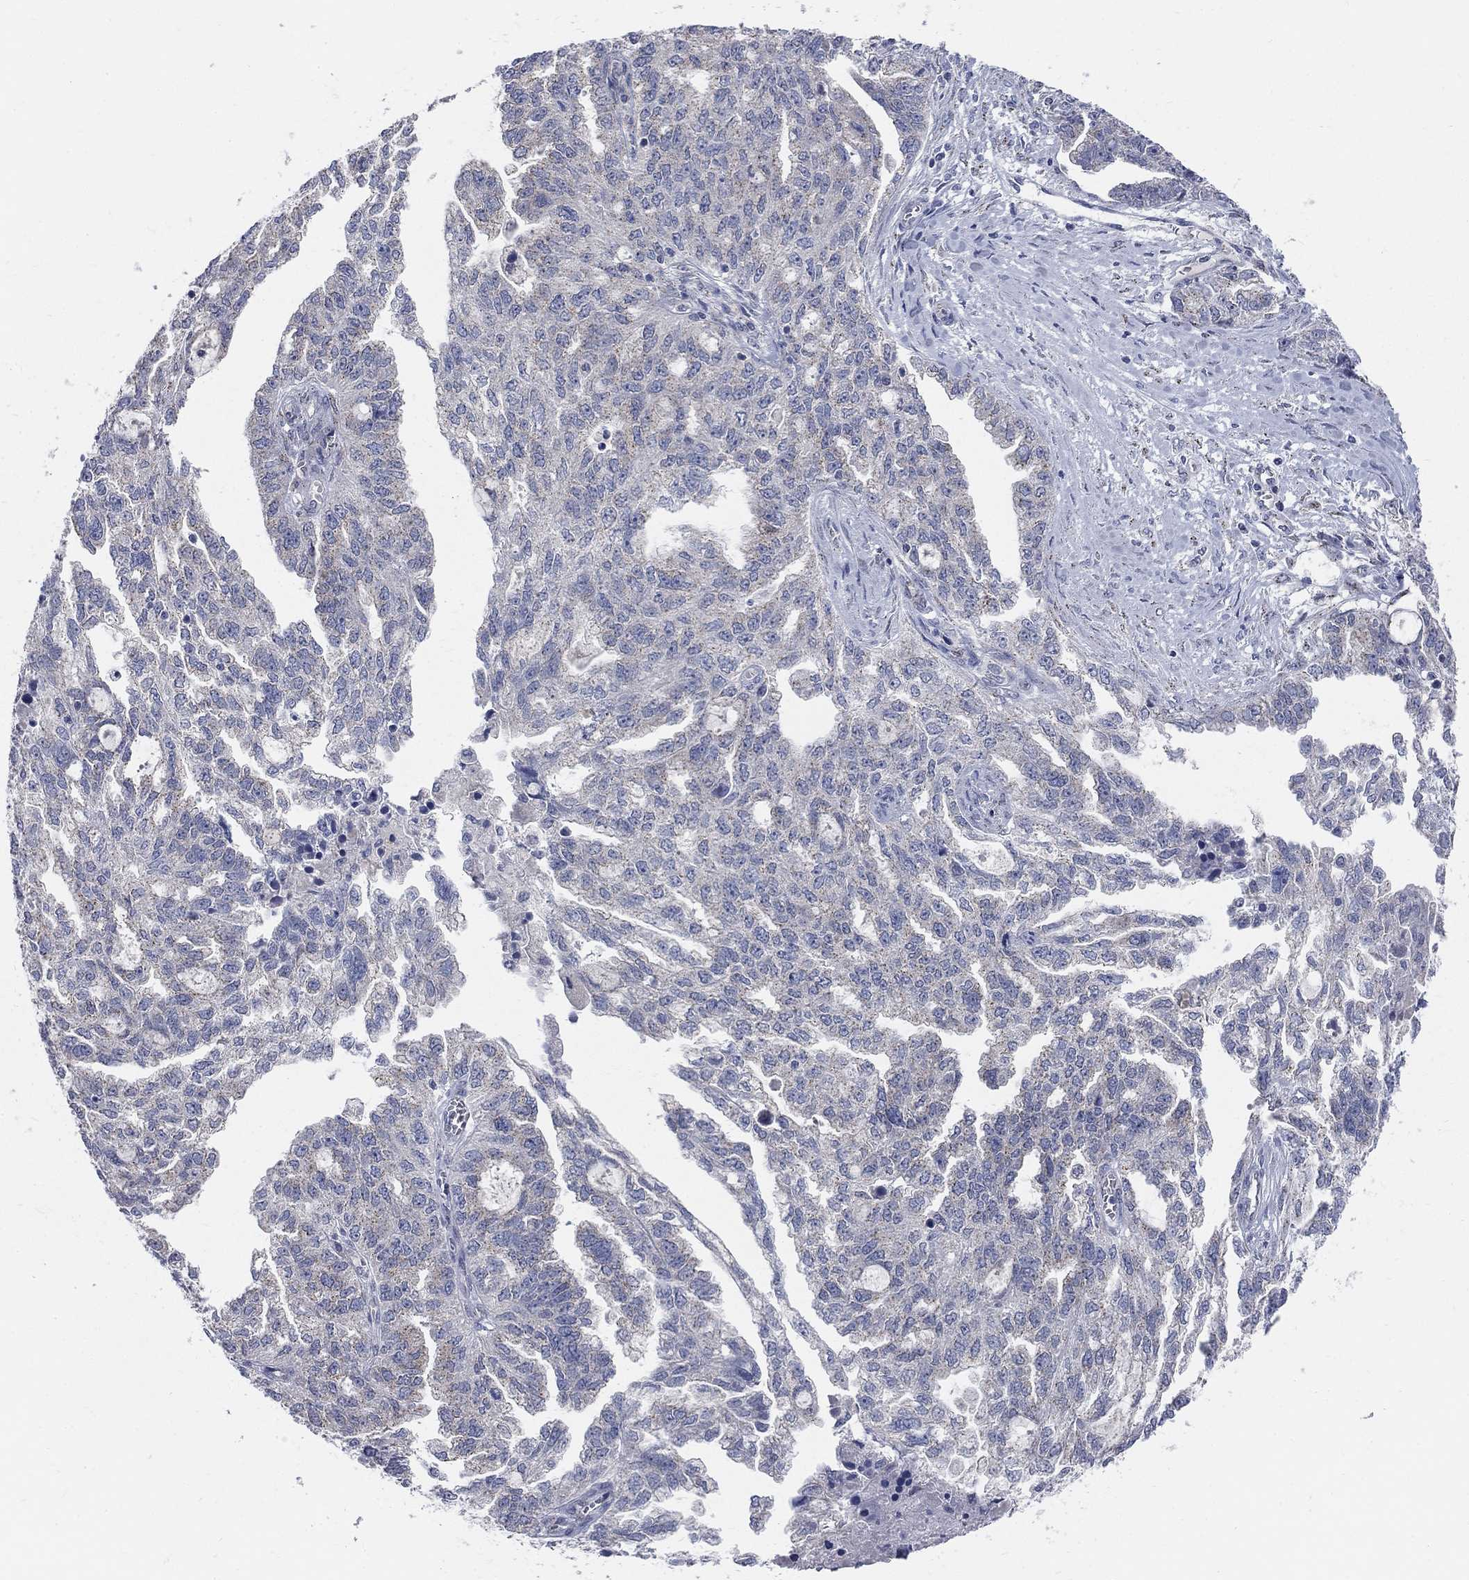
{"staining": {"intensity": "negative", "quantity": "none", "location": "none"}, "tissue": "ovarian cancer", "cell_type": "Tumor cells", "image_type": "cancer", "snomed": [{"axis": "morphology", "description": "Cystadenocarcinoma, serous, NOS"}, {"axis": "topography", "description": "Ovary"}], "caption": "Immunohistochemical staining of ovarian serous cystadenocarcinoma shows no significant positivity in tumor cells.", "gene": "PANK3", "patient": {"sex": "female", "age": 51}}